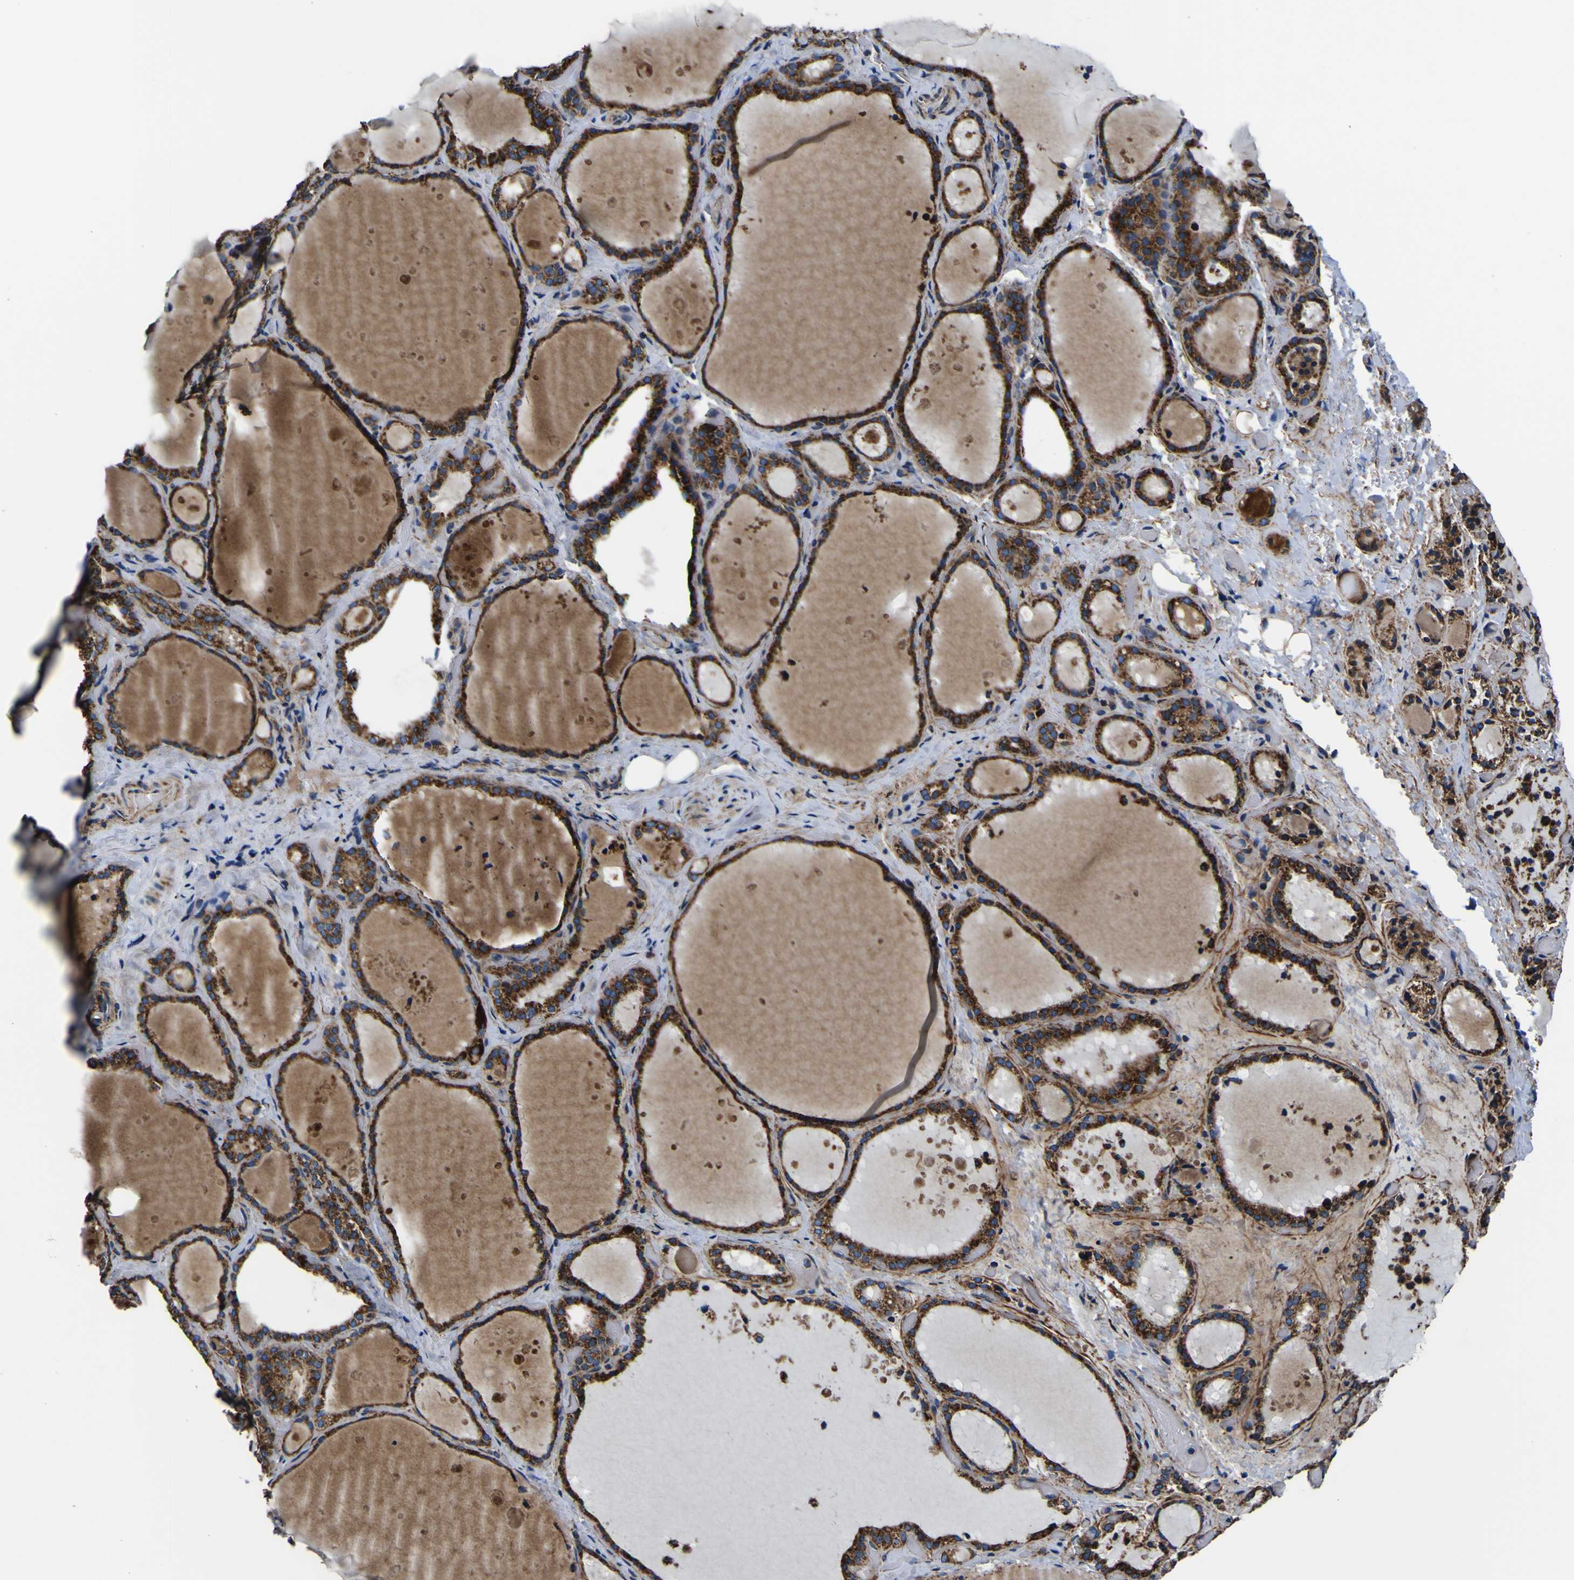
{"staining": {"intensity": "strong", "quantity": ">75%", "location": "cytoplasmic/membranous"}, "tissue": "thyroid gland", "cell_type": "Glandular cells", "image_type": "normal", "snomed": [{"axis": "morphology", "description": "Normal tissue, NOS"}, {"axis": "topography", "description": "Thyroid gland"}], "caption": "This is an image of immunohistochemistry staining of normal thyroid gland, which shows strong staining in the cytoplasmic/membranous of glandular cells.", "gene": "PTRH2", "patient": {"sex": "female", "age": 44}}